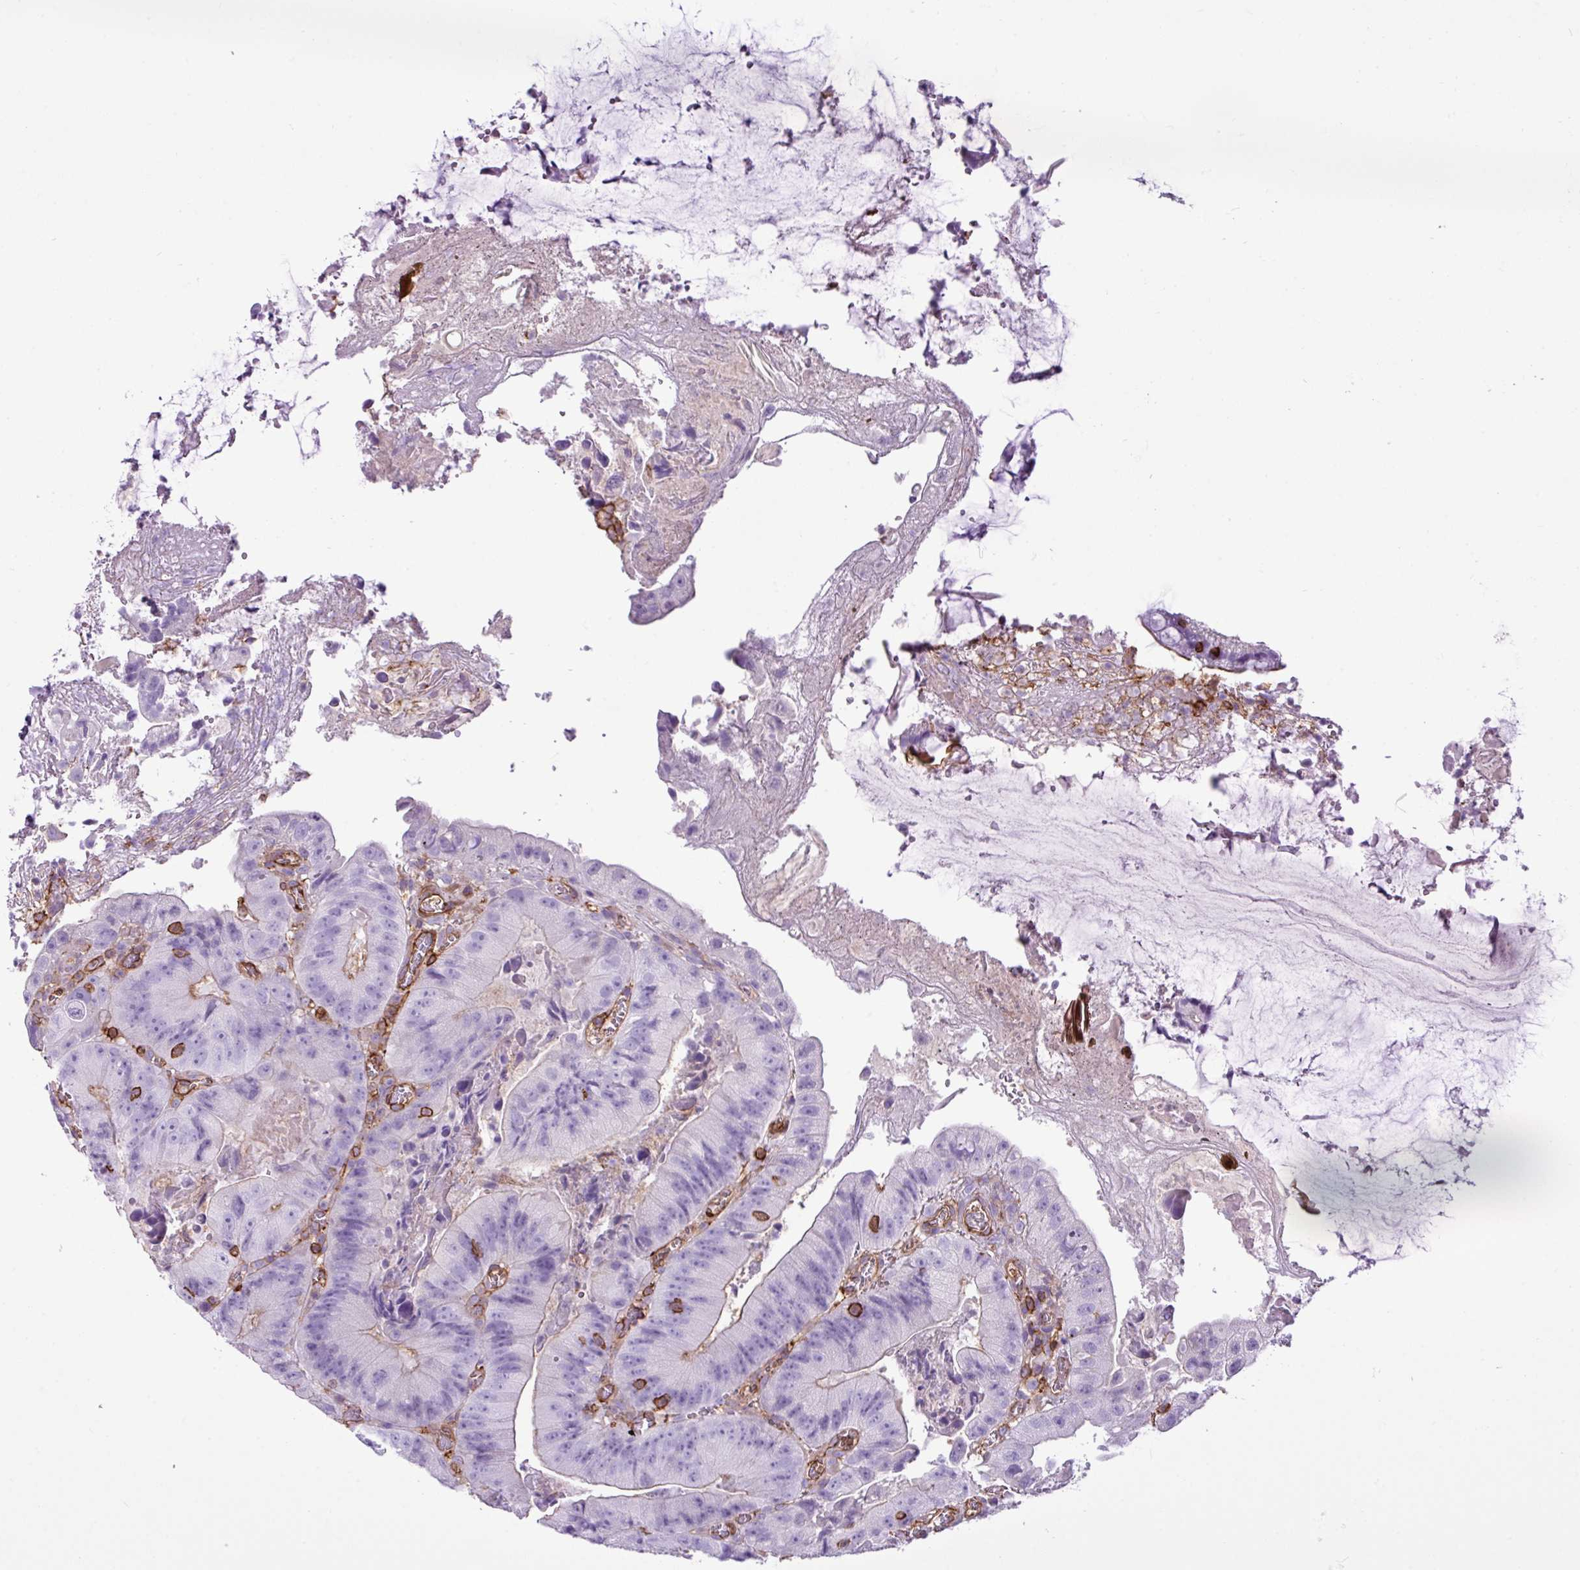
{"staining": {"intensity": "negative", "quantity": "none", "location": "none"}, "tissue": "colorectal cancer", "cell_type": "Tumor cells", "image_type": "cancer", "snomed": [{"axis": "morphology", "description": "Adenocarcinoma, NOS"}, {"axis": "topography", "description": "Colon"}], "caption": "Tumor cells show no significant protein expression in colorectal adenocarcinoma.", "gene": "EME2", "patient": {"sex": "female", "age": 86}}